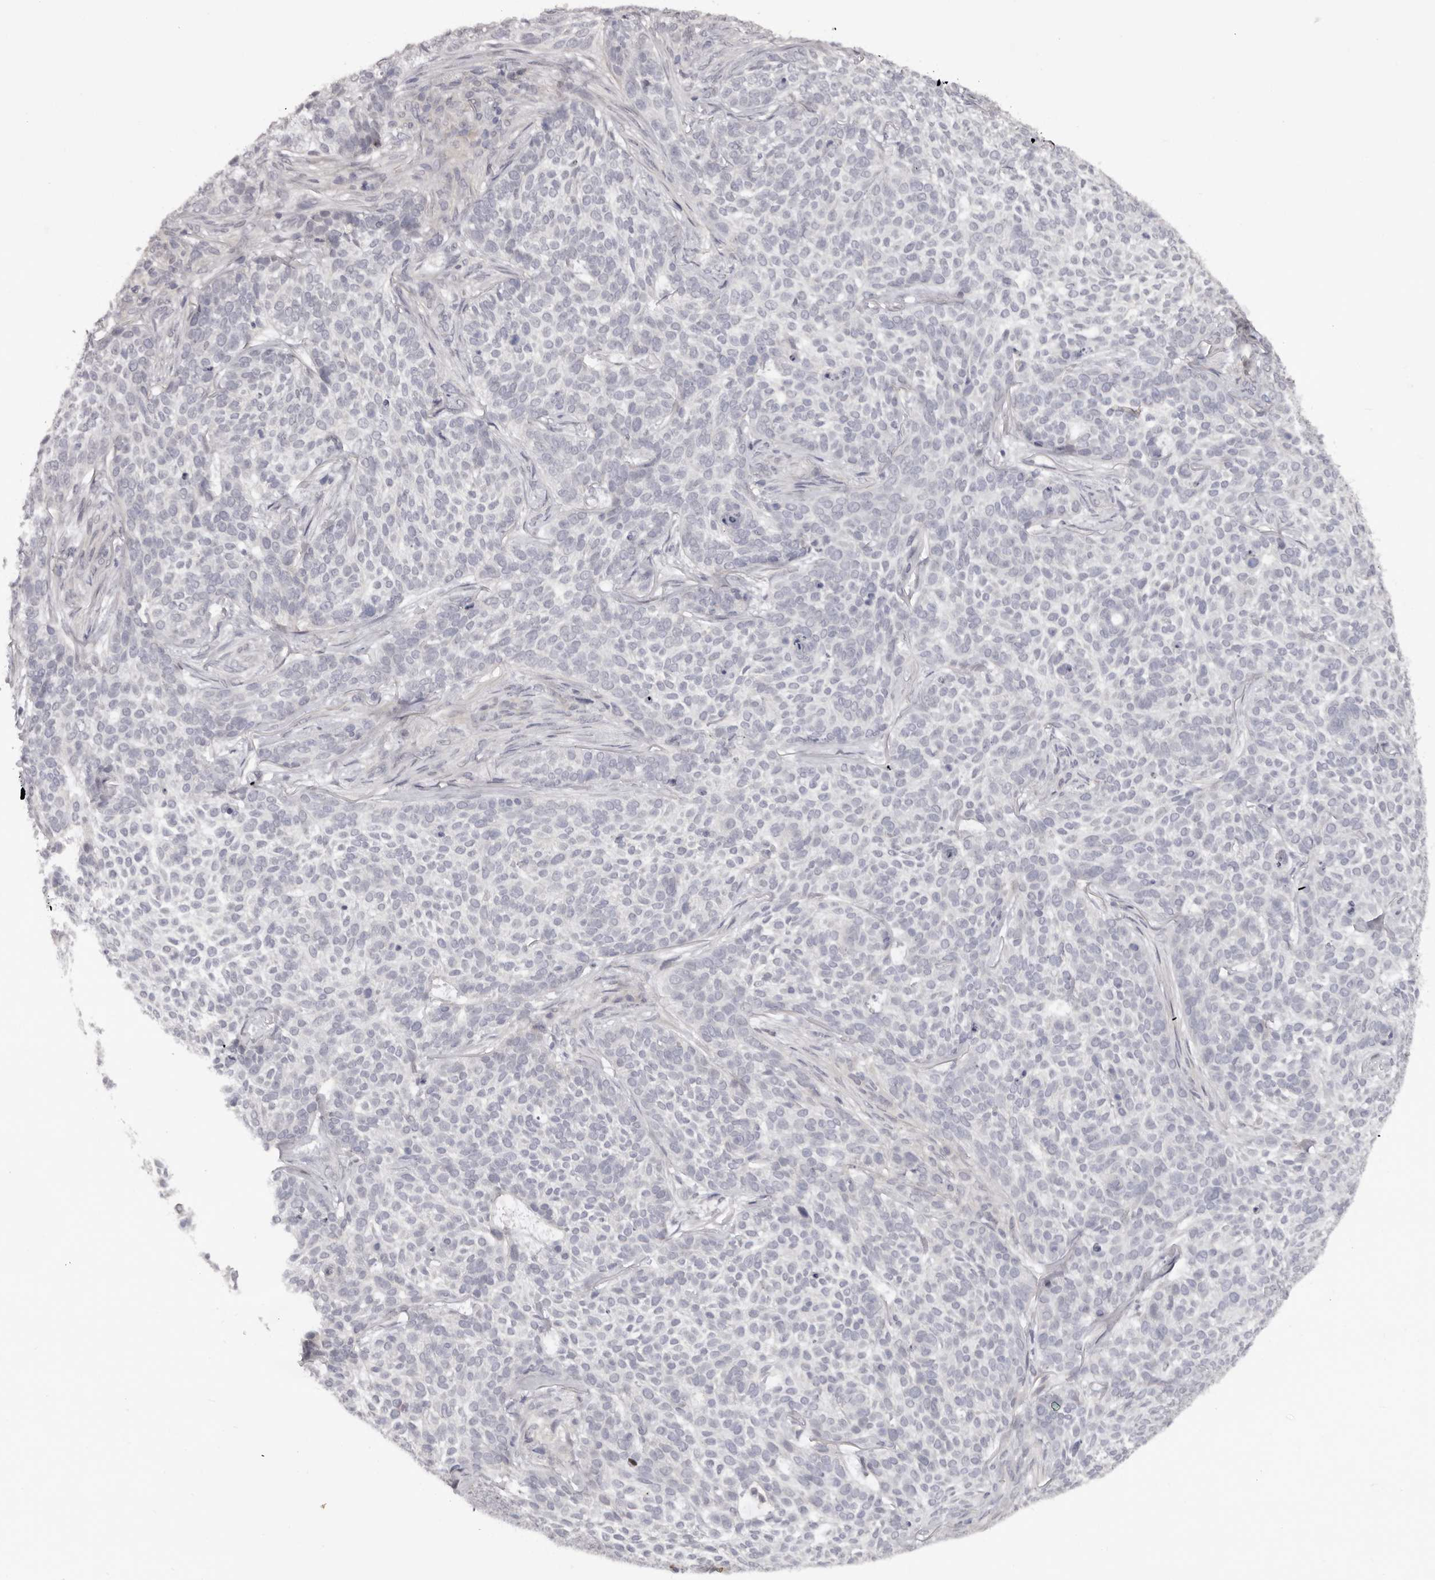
{"staining": {"intensity": "negative", "quantity": "none", "location": "none"}, "tissue": "skin cancer", "cell_type": "Tumor cells", "image_type": "cancer", "snomed": [{"axis": "morphology", "description": "Basal cell carcinoma"}, {"axis": "topography", "description": "Skin"}], "caption": "Immunohistochemistry of human basal cell carcinoma (skin) reveals no staining in tumor cells.", "gene": "TNR", "patient": {"sex": "female", "age": 64}}